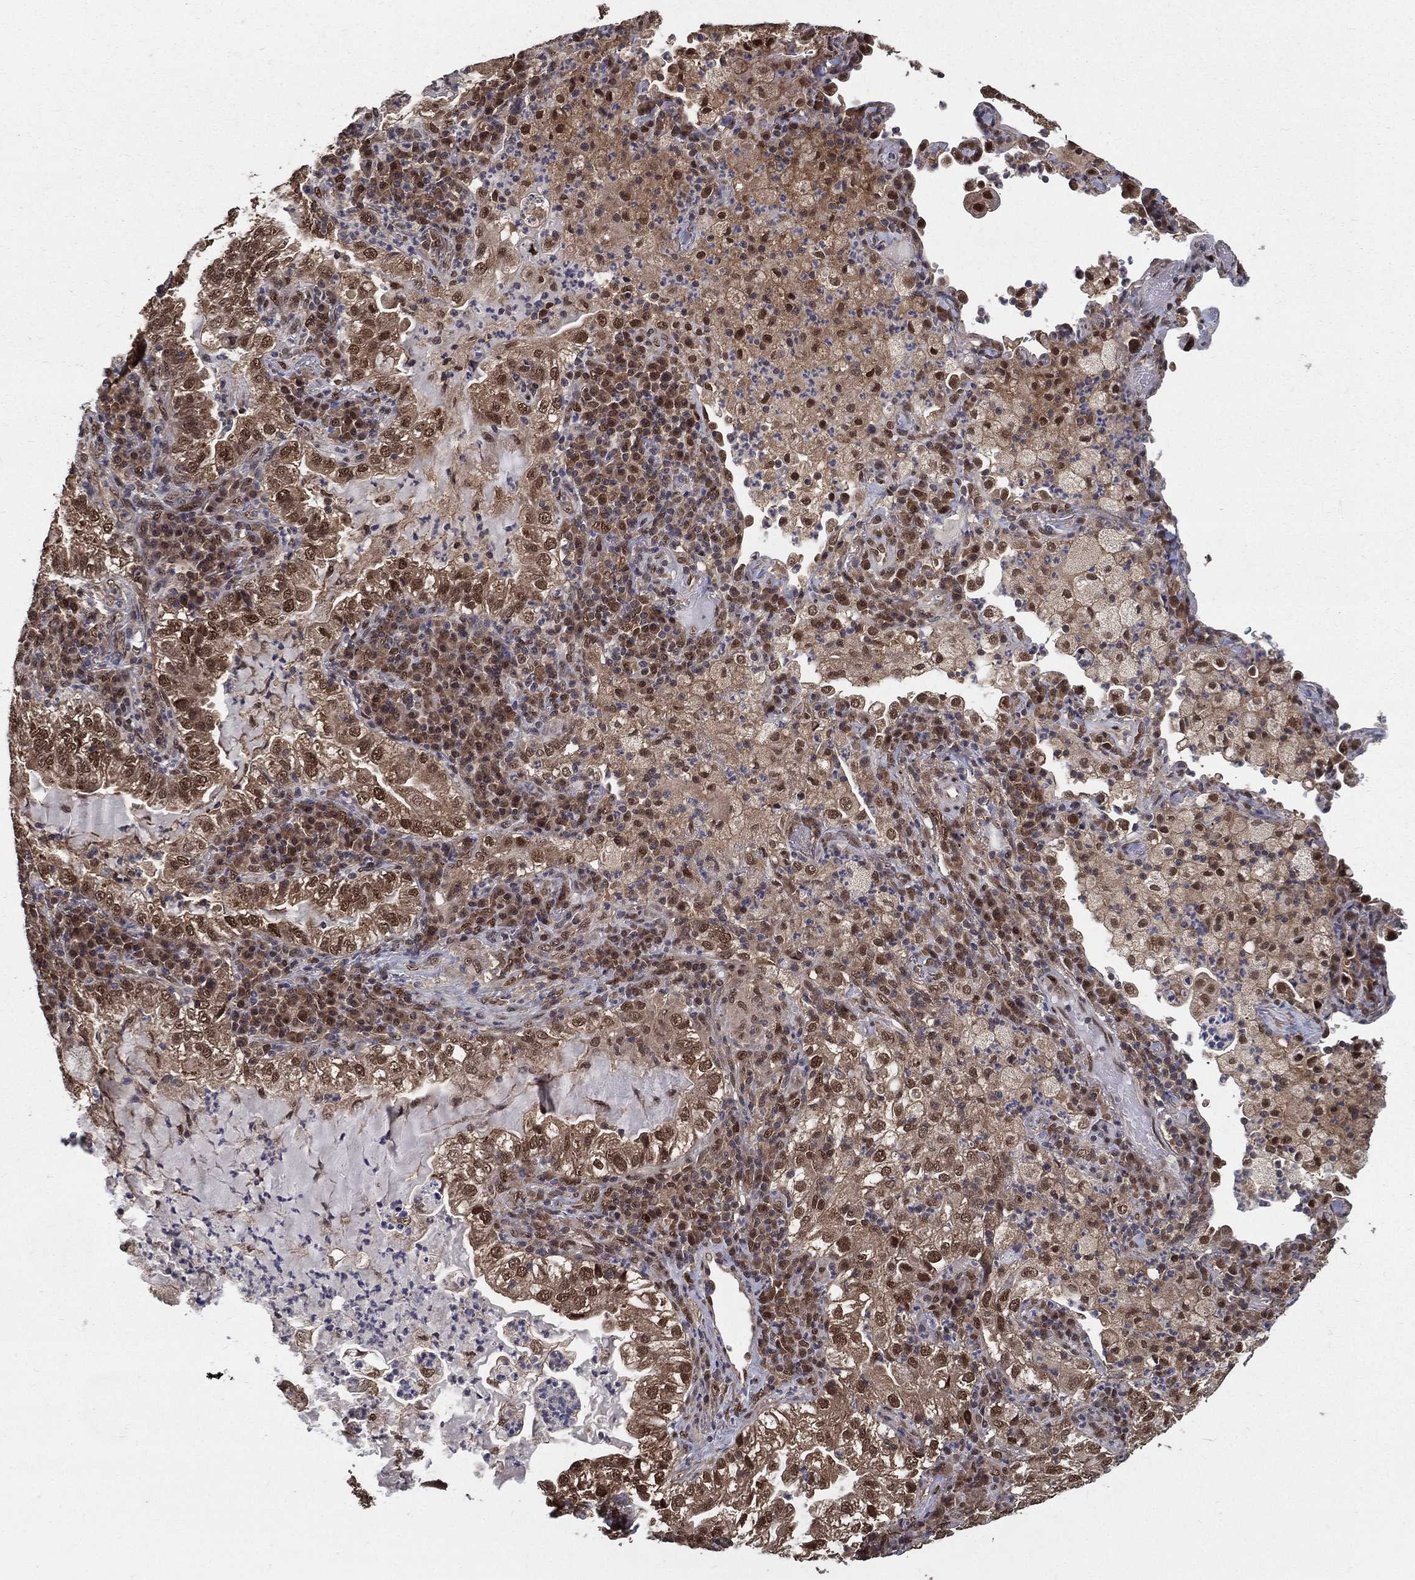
{"staining": {"intensity": "moderate", "quantity": ">75%", "location": "cytoplasmic/membranous,nuclear"}, "tissue": "lung cancer", "cell_type": "Tumor cells", "image_type": "cancer", "snomed": [{"axis": "morphology", "description": "Adenocarcinoma, NOS"}, {"axis": "topography", "description": "Lung"}], "caption": "Immunohistochemical staining of human adenocarcinoma (lung) reveals medium levels of moderate cytoplasmic/membranous and nuclear protein staining in approximately >75% of tumor cells.", "gene": "CARM1", "patient": {"sex": "female", "age": 73}}